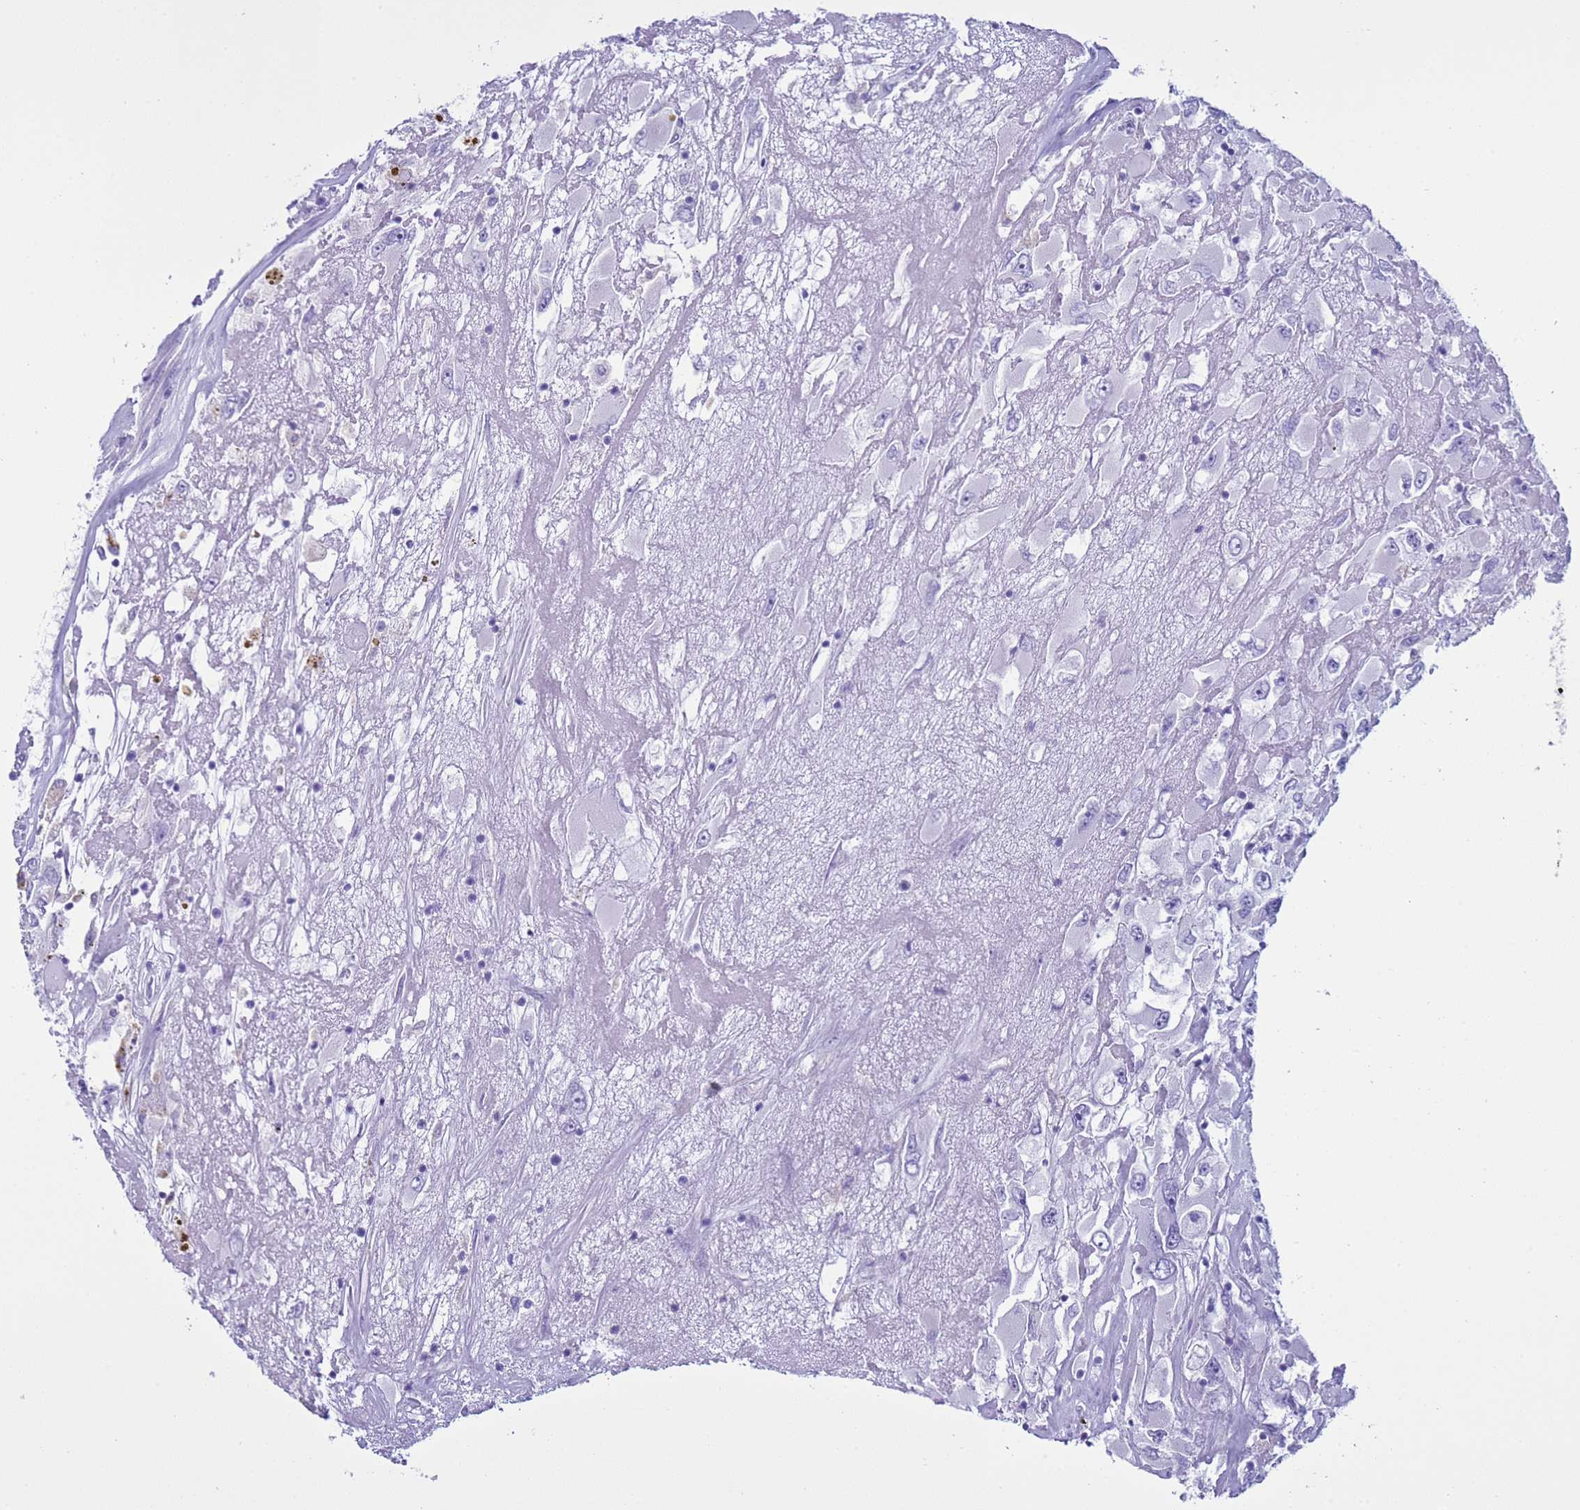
{"staining": {"intensity": "negative", "quantity": "none", "location": "none"}, "tissue": "renal cancer", "cell_type": "Tumor cells", "image_type": "cancer", "snomed": [{"axis": "morphology", "description": "Adenocarcinoma, NOS"}, {"axis": "topography", "description": "Kidney"}], "caption": "Immunohistochemistry micrograph of neoplastic tissue: human renal cancer stained with DAB exhibits no significant protein expression in tumor cells.", "gene": "CST4", "patient": {"sex": "female", "age": 52}}